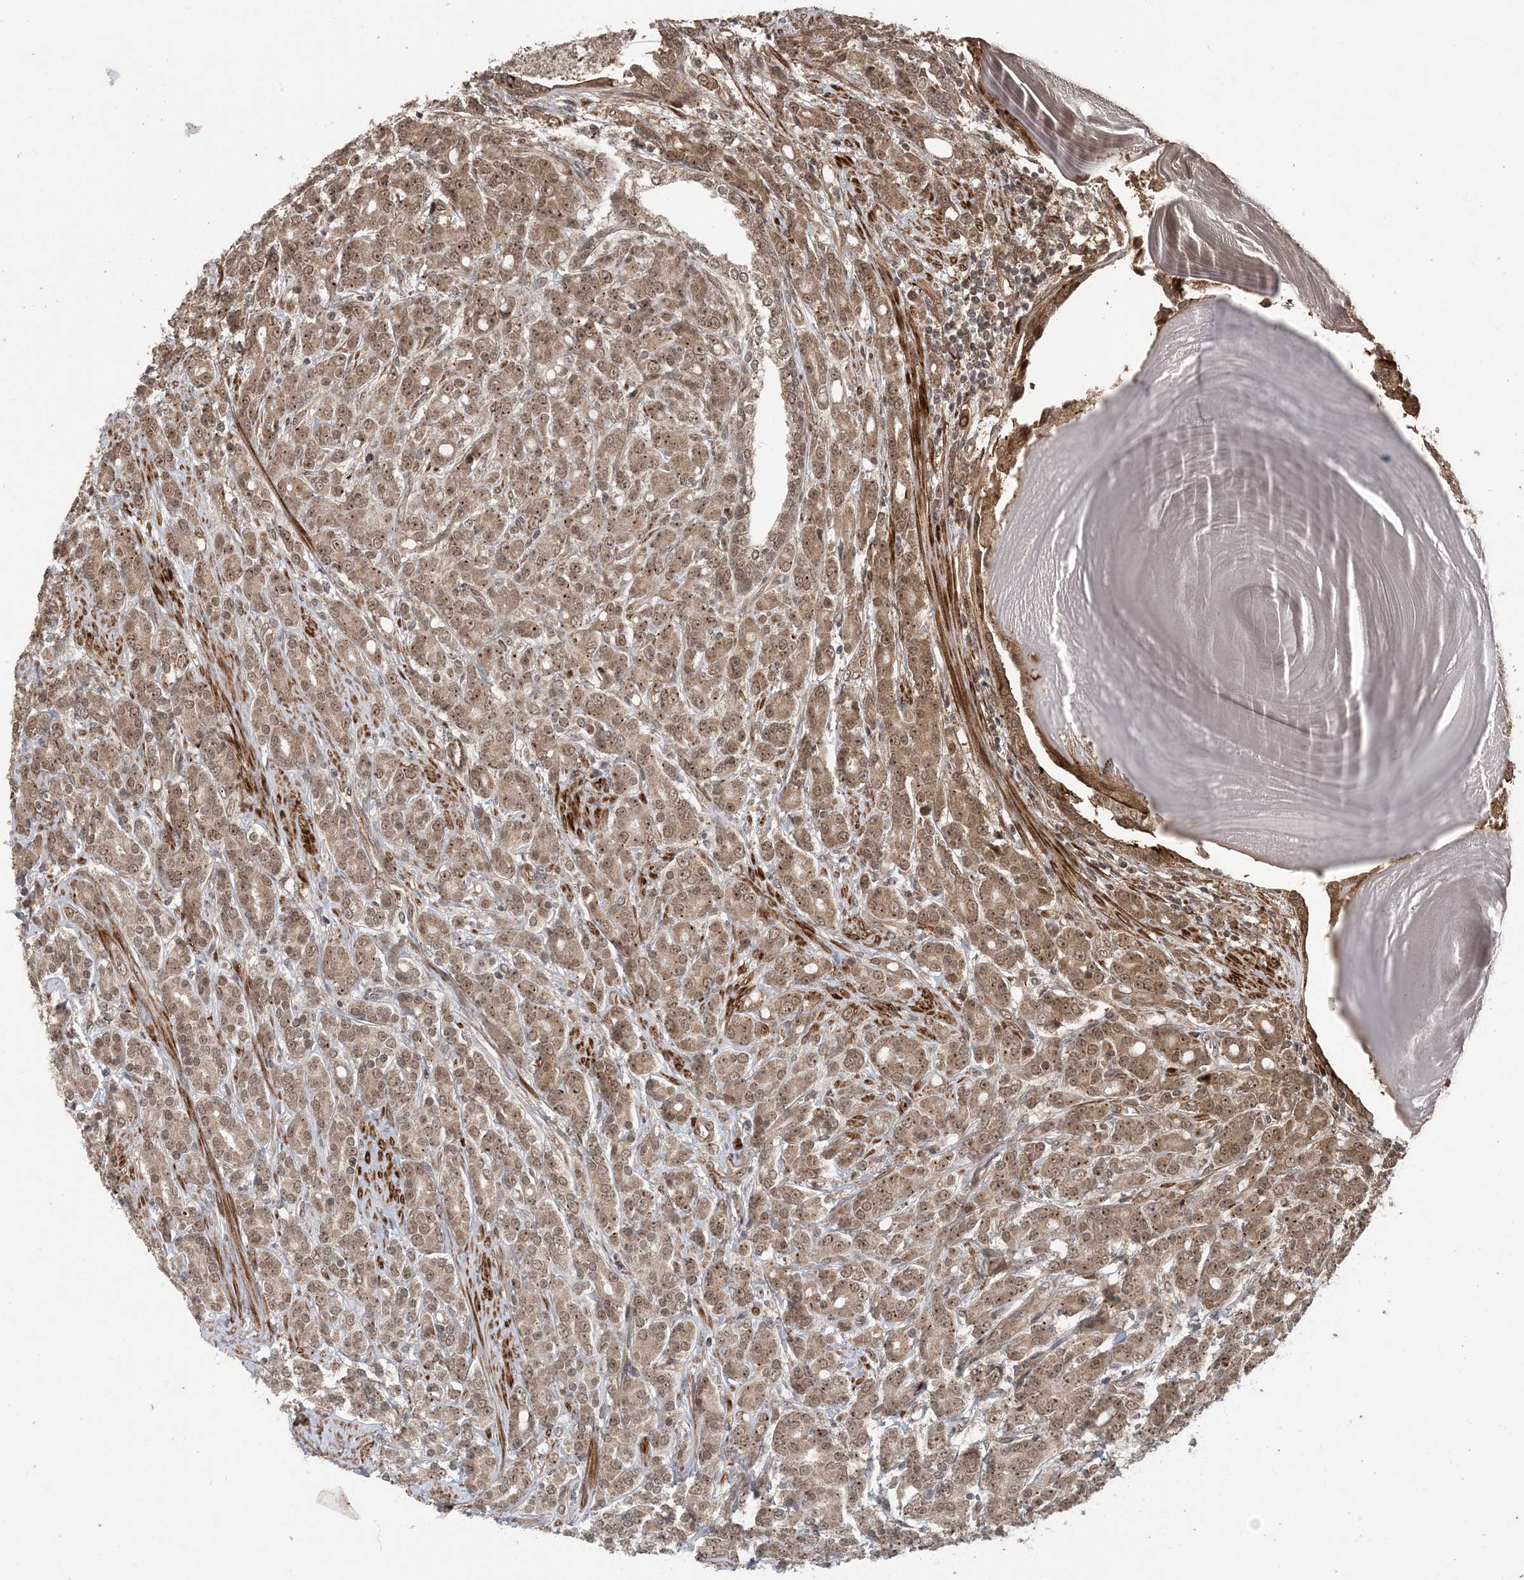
{"staining": {"intensity": "moderate", "quantity": ">75%", "location": "cytoplasmic/membranous,nuclear"}, "tissue": "prostate cancer", "cell_type": "Tumor cells", "image_type": "cancer", "snomed": [{"axis": "morphology", "description": "Adenocarcinoma, High grade"}, {"axis": "topography", "description": "Prostate"}], "caption": "DAB (3,3'-diaminobenzidine) immunohistochemical staining of prostate cancer (adenocarcinoma (high-grade)) shows moderate cytoplasmic/membranous and nuclear protein expression in approximately >75% of tumor cells.", "gene": "ZNF511", "patient": {"sex": "male", "age": 62}}